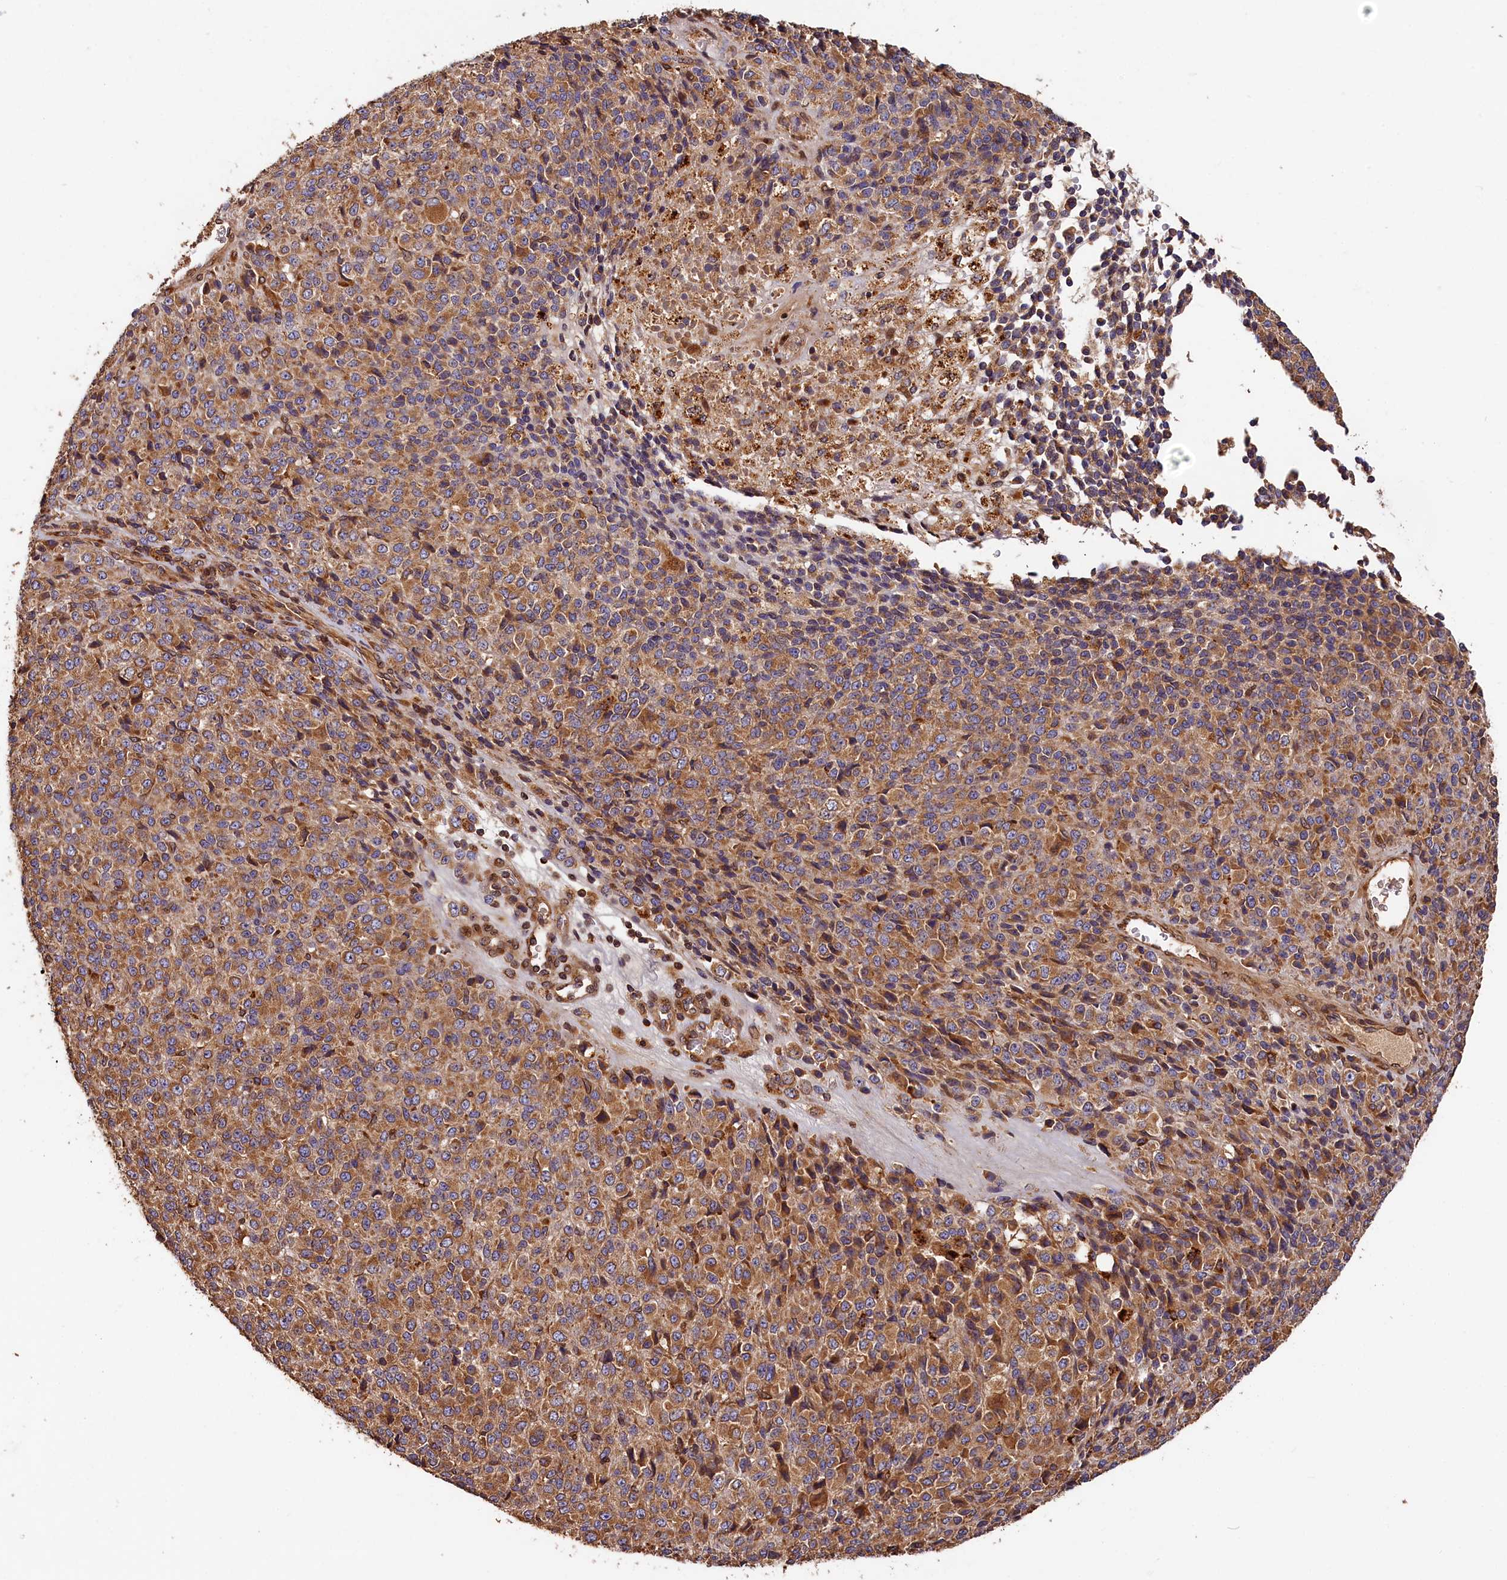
{"staining": {"intensity": "moderate", "quantity": ">75%", "location": "cytoplasmic/membranous"}, "tissue": "melanoma", "cell_type": "Tumor cells", "image_type": "cancer", "snomed": [{"axis": "morphology", "description": "Malignant melanoma, Metastatic site"}, {"axis": "topography", "description": "Brain"}], "caption": "This image shows immunohistochemistry staining of malignant melanoma (metastatic site), with medium moderate cytoplasmic/membranous expression in about >75% of tumor cells.", "gene": "HMOX2", "patient": {"sex": "female", "age": 56}}